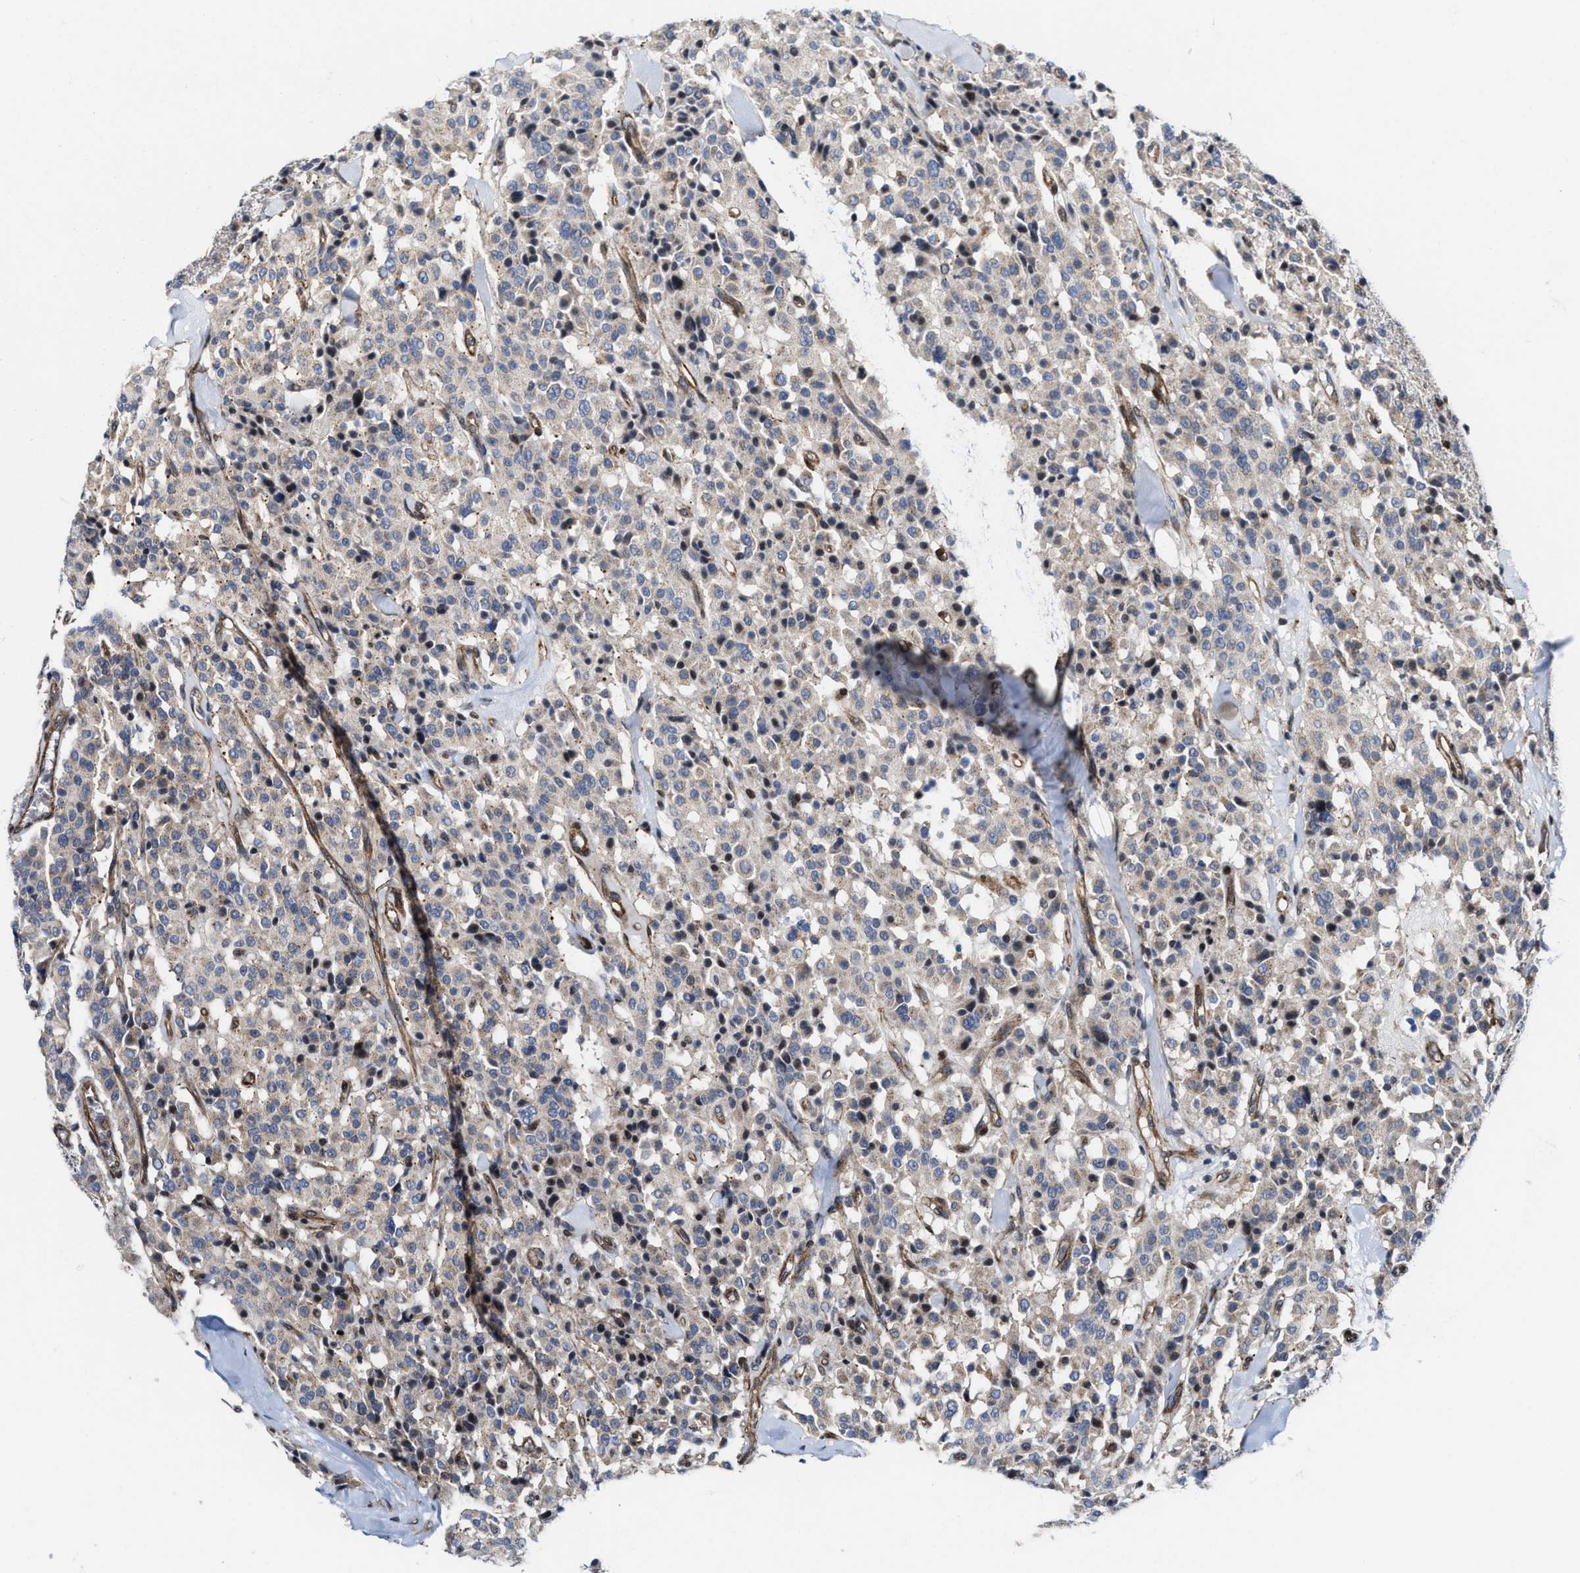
{"staining": {"intensity": "negative", "quantity": "none", "location": "none"}, "tissue": "carcinoid", "cell_type": "Tumor cells", "image_type": "cancer", "snomed": [{"axis": "morphology", "description": "Carcinoid, malignant, NOS"}, {"axis": "topography", "description": "Lung"}], "caption": "Carcinoid stained for a protein using immunohistochemistry reveals no positivity tumor cells.", "gene": "TGFB1I1", "patient": {"sex": "male", "age": 30}}